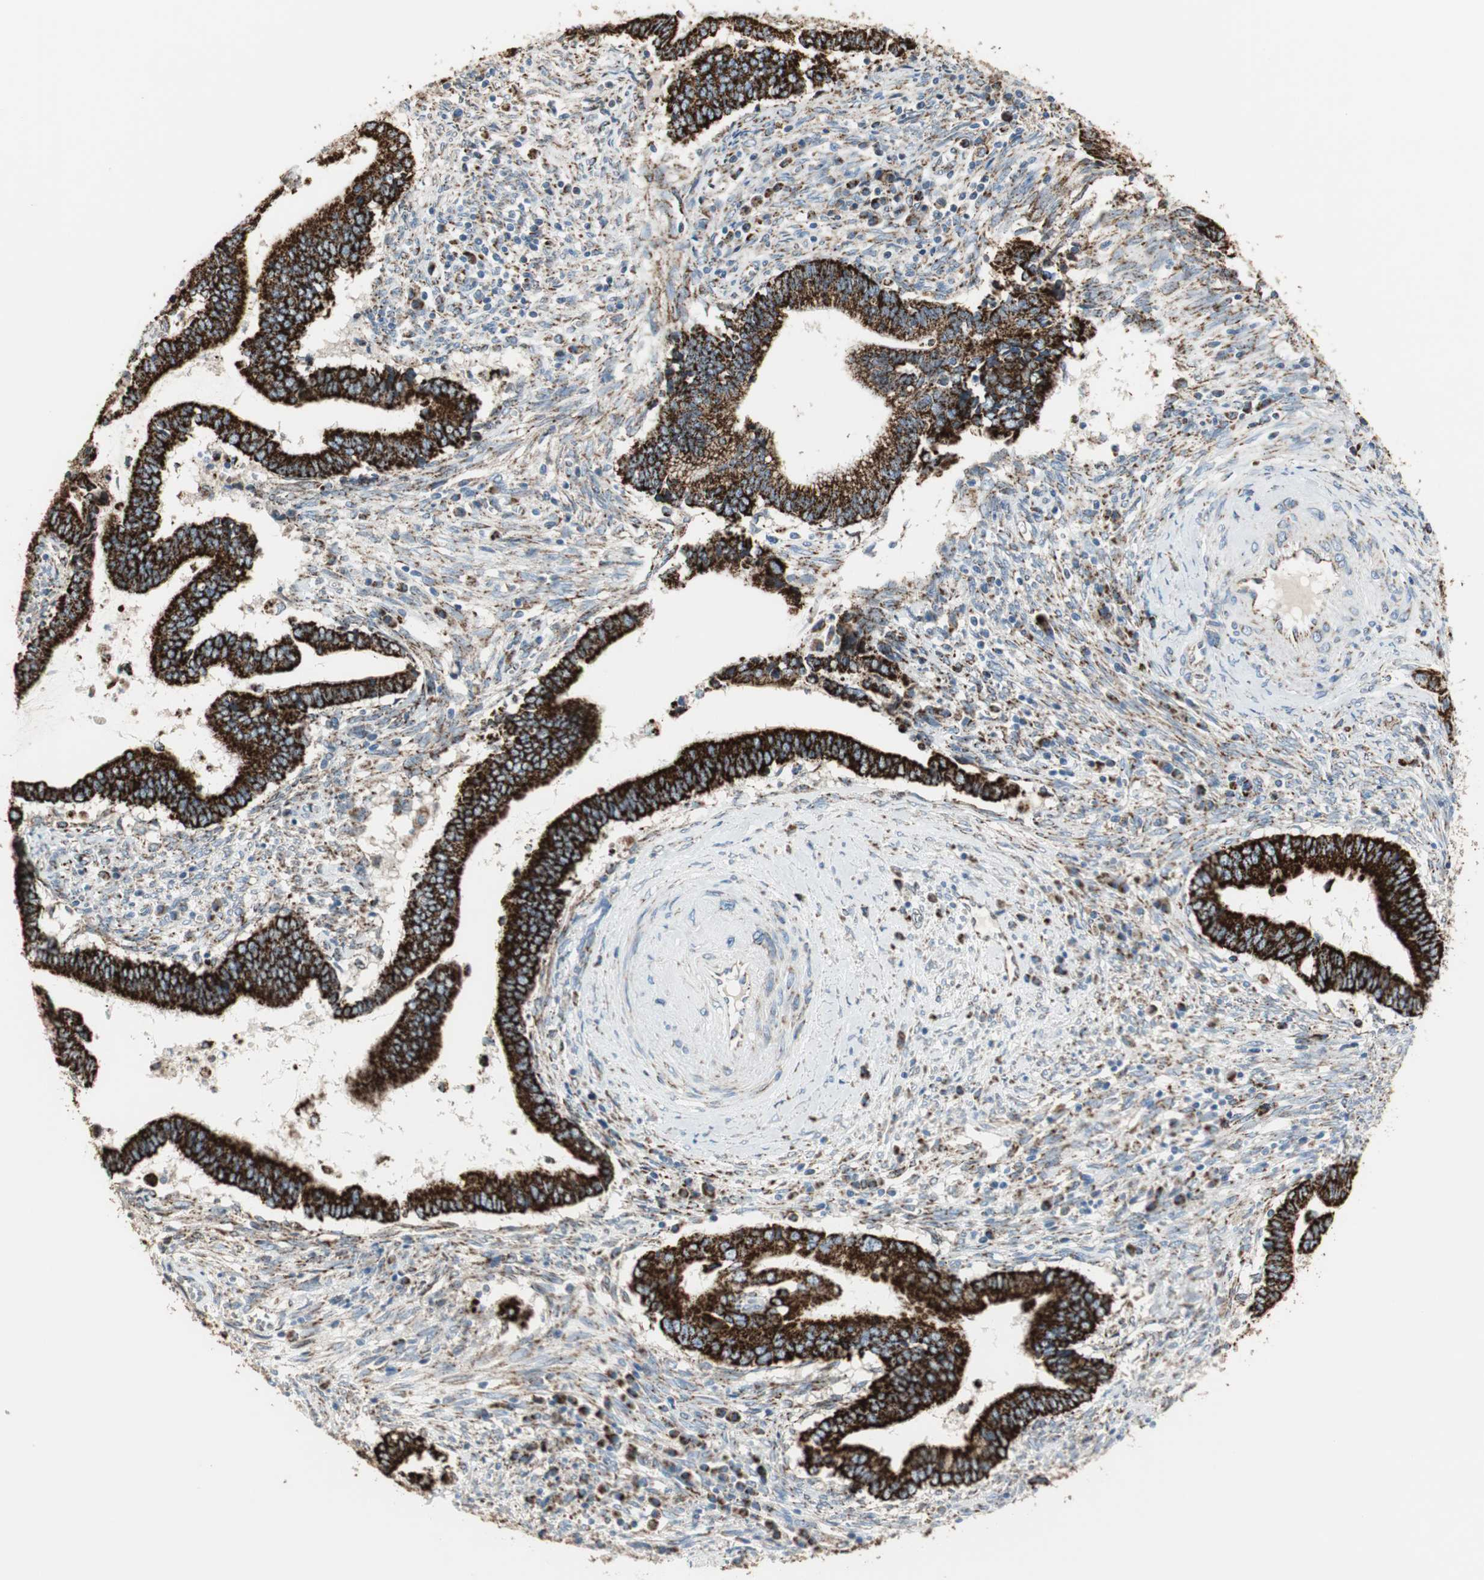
{"staining": {"intensity": "strong", "quantity": ">75%", "location": "cytoplasmic/membranous"}, "tissue": "cervical cancer", "cell_type": "Tumor cells", "image_type": "cancer", "snomed": [{"axis": "morphology", "description": "Adenocarcinoma, NOS"}, {"axis": "topography", "description": "Cervix"}], "caption": "Cervical cancer (adenocarcinoma) stained for a protein reveals strong cytoplasmic/membranous positivity in tumor cells.", "gene": "TST", "patient": {"sex": "female", "age": 44}}